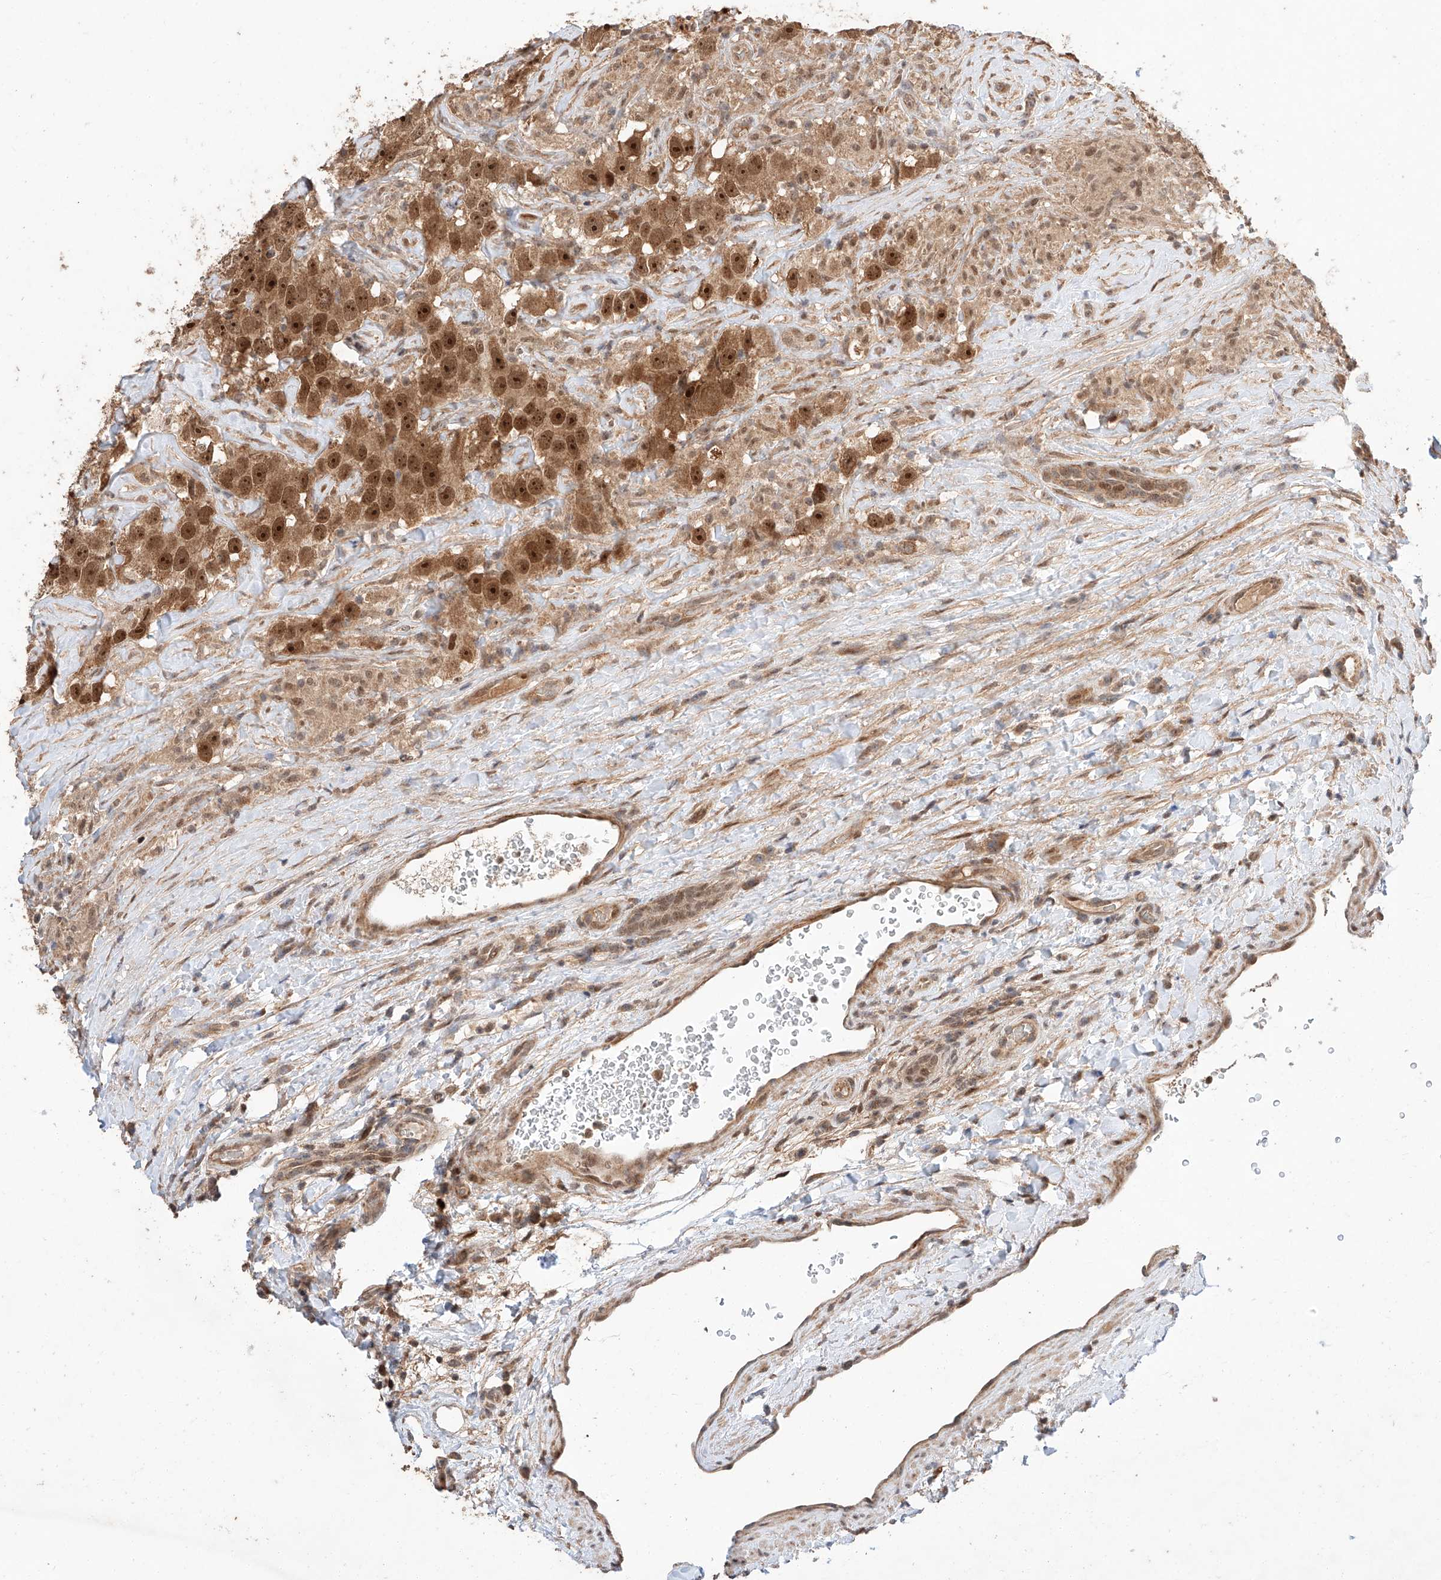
{"staining": {"intensity": "moderate", "quantity": ">75%", "location": "cytoplasmic/membranous,nuclear"}, "tissue": "testis cancer", "cell_type": "Tumor cells", "image_type": "cancer", "snomed": [{"axis": "morphology", "description": "Seminoma, NOS"}, {"axis": "topography", "description": "Testis"}], "caption": "Human seminoma (testis) stained with a protein marker demonstrates moderate staining in tumor cells.", "gene": "RAB23", "patient": {"sex": "male", "age": 49}}